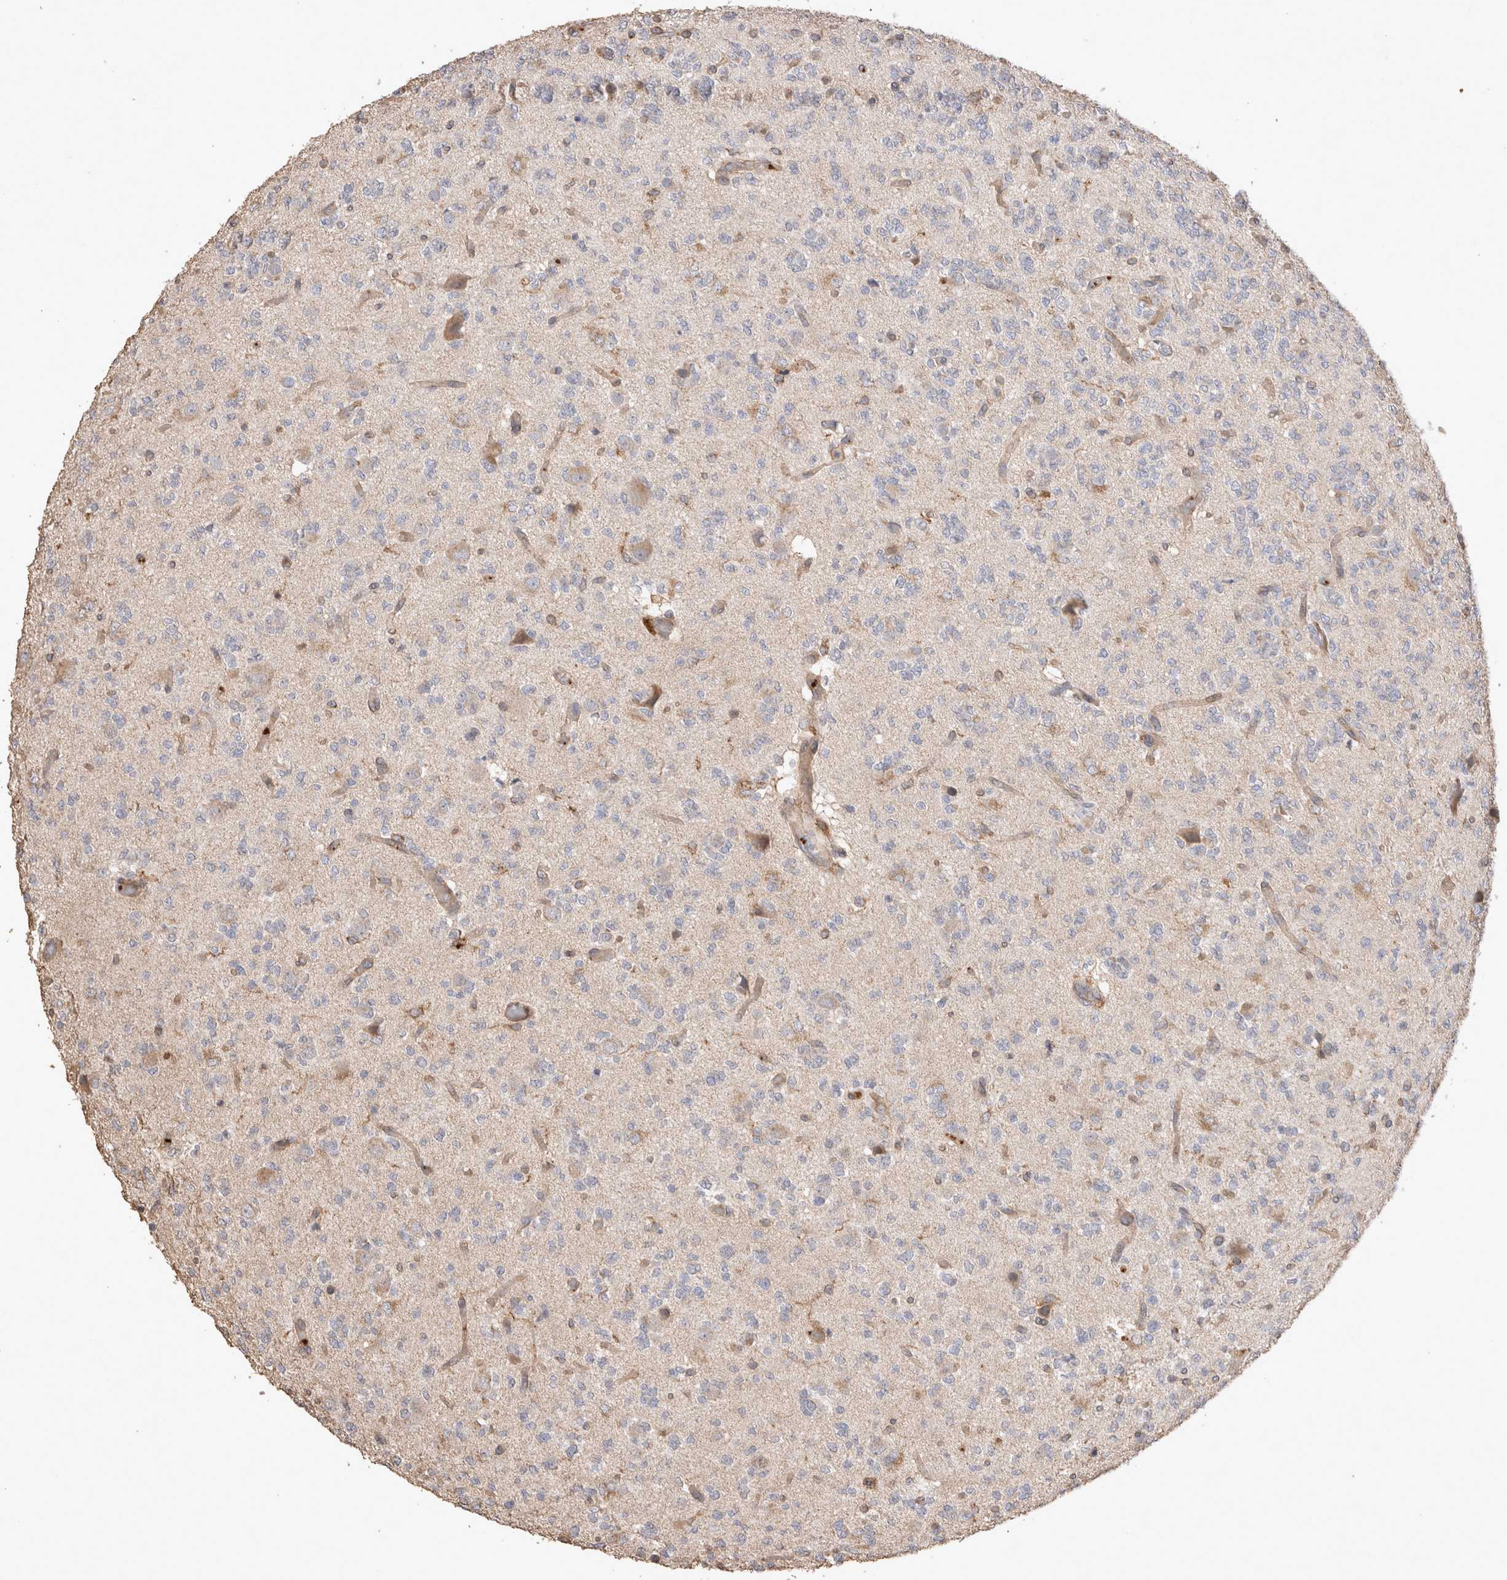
{"staining": {"intensity": "negative", "quantity": "none", "location": "none"}, "tissue": "glioma", "cell_type": "Tumor cells", "image_type": "cancer", "snomed": [{"axis": "morphology", "description": "Glioma, malignant, Low grade"}, {"axis": "topography", "description": "Brain"}], "caption": "This is a photomicrograph of immunohistochemistry staining of glioma, which shows no positivity in tumor cells. (Stains: DAB (3,3'-diaminobenzidine) immunohistochemistry with hematoxylin counter stain, Microscopy: brightfield microscopy at high magnification).", "gene": "SNX31", "patient": {"sex": "male", "age": 38}}